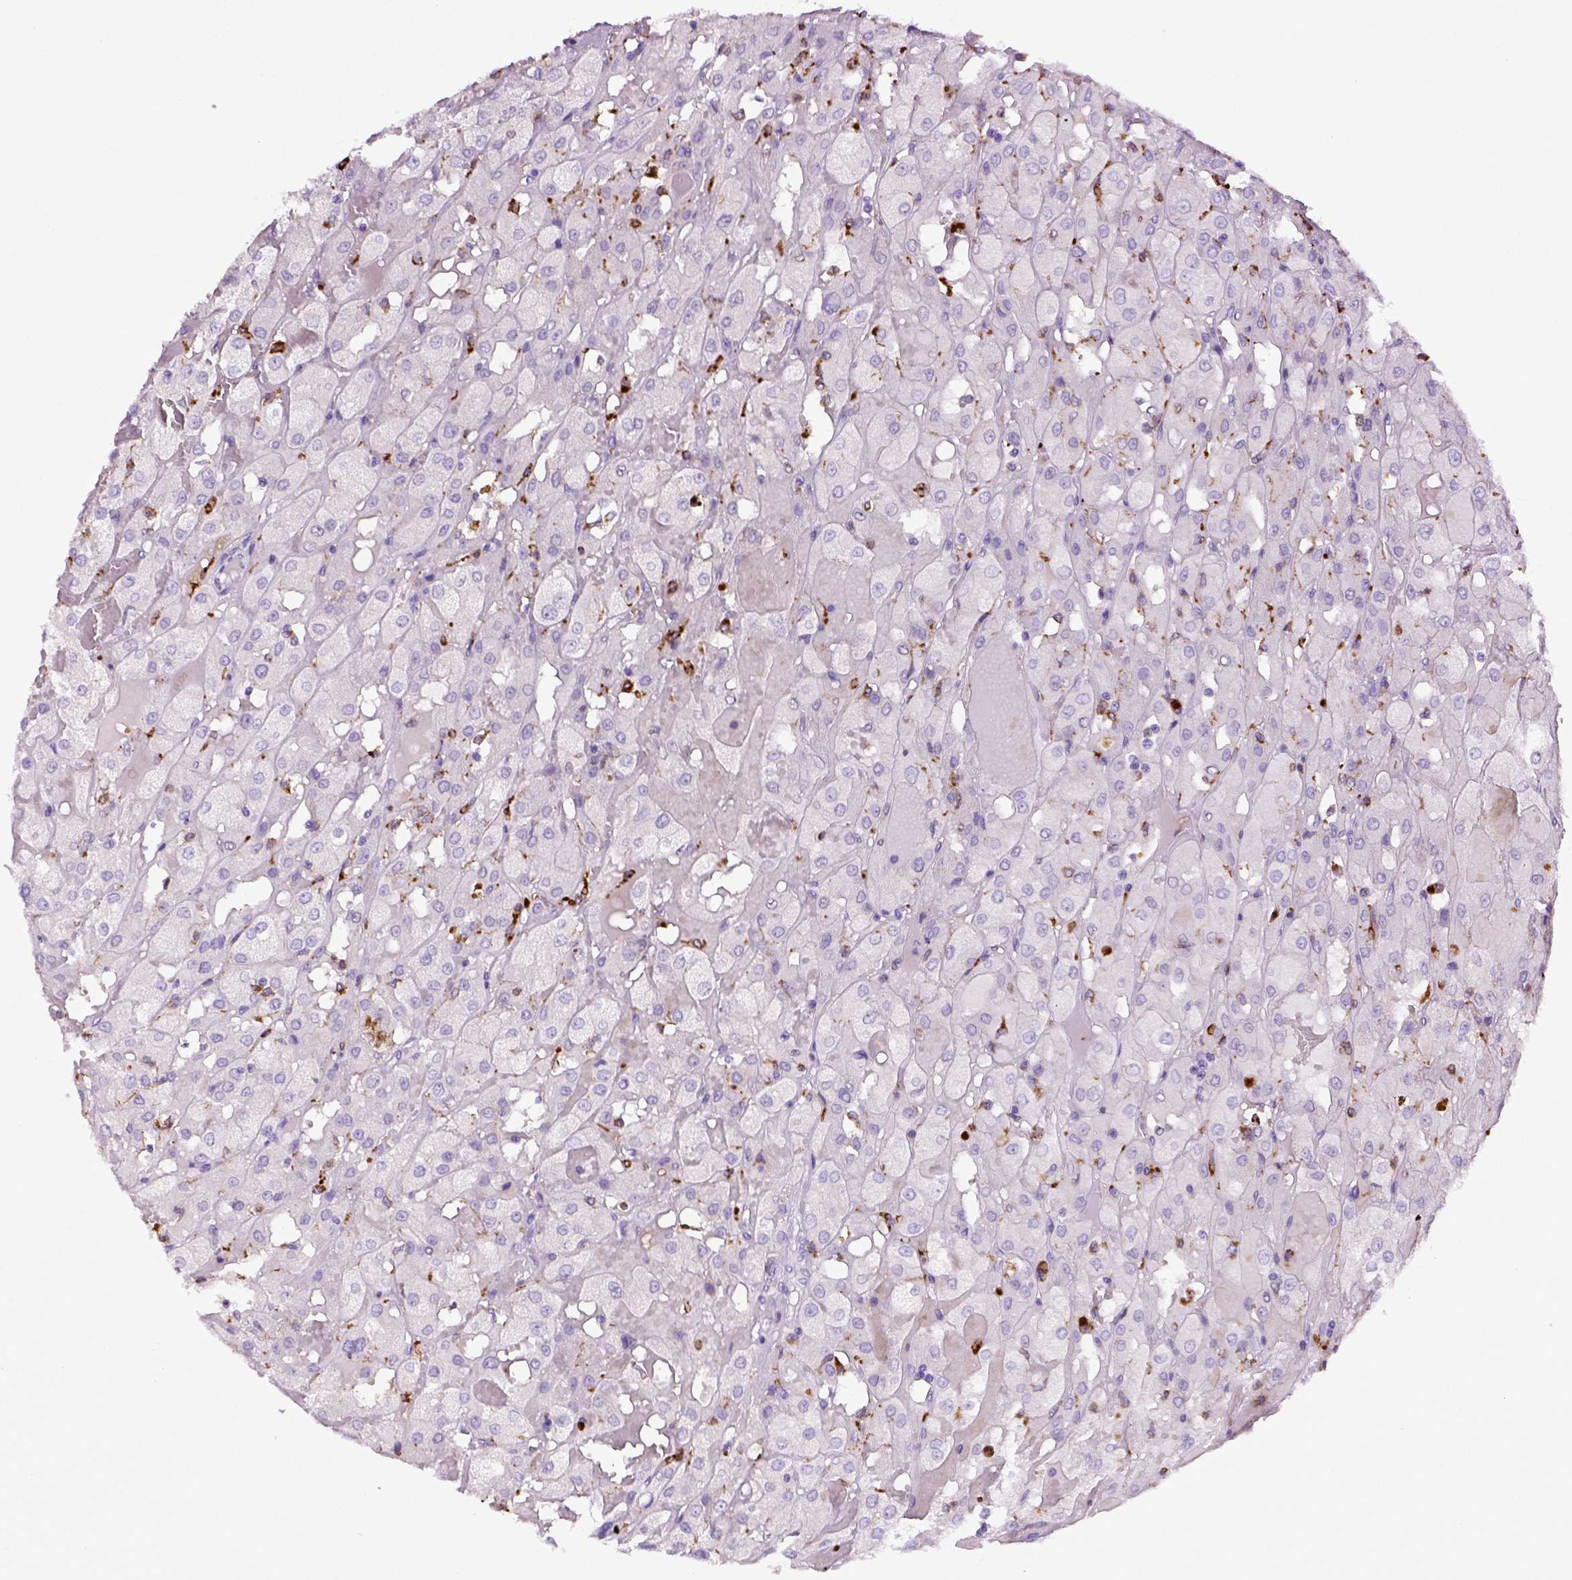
{"staining": {"intensity": "negative", "quantity": "none", "location": "none"}, "tissue": "renal cancer", "cell_type": "Tumor cells", "image_type": "cancer", "snomed": [{"axis": "morphology", "description": "Adenocarcinoma, NOS"}, {"axis": "topography", "description": "Kidney"}], "caption": "IHC of renal adenocarcinoma shows no expression in tumor cells.", "gene": "CD68", "patient": {"sex": "male", "age": 72}}